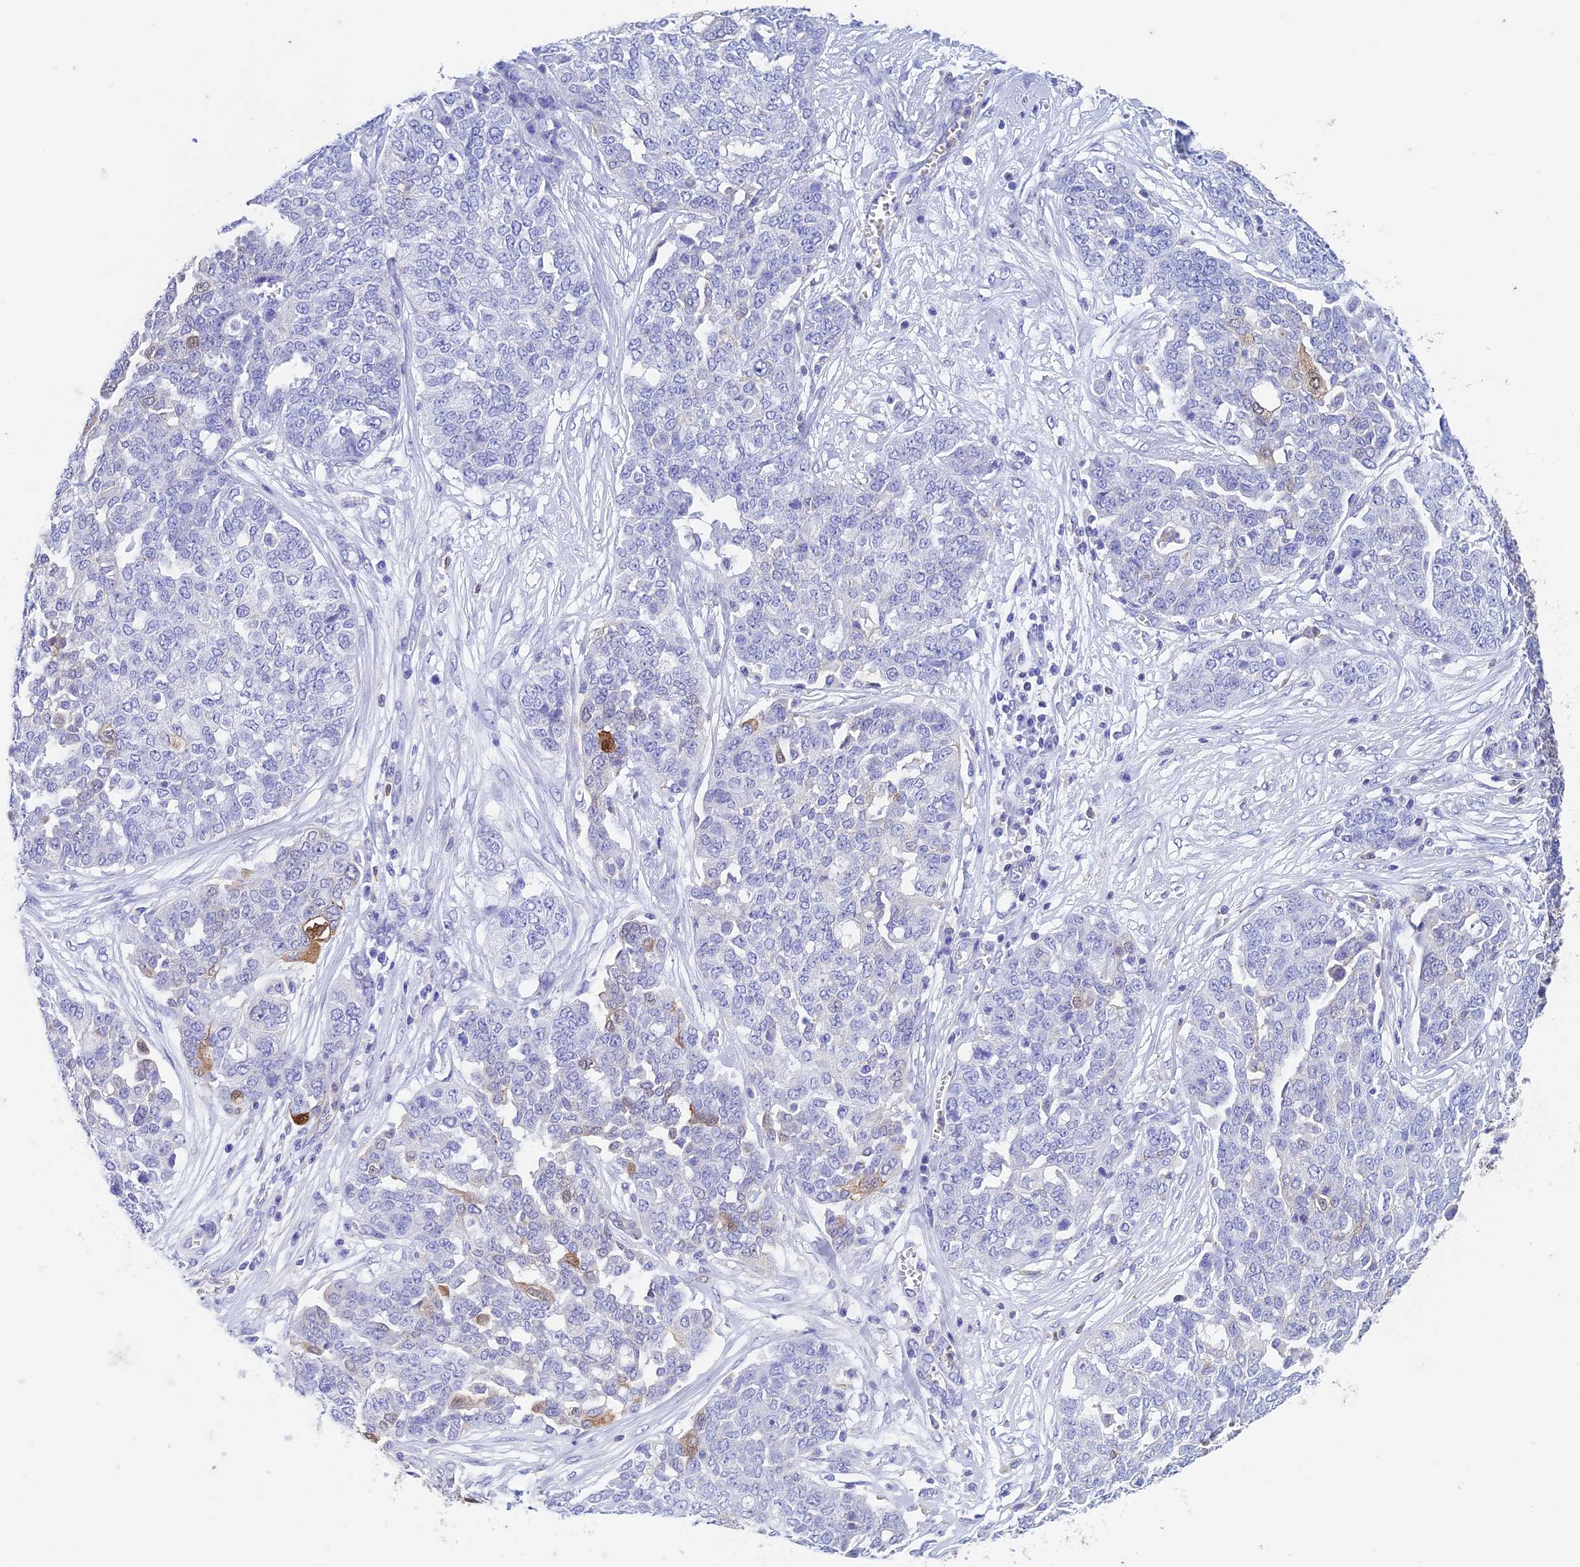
{"staining": {"intensity": "moderate", "quantity": "<25%", "location": "cytoplasmic/membranous,nuclear"}, "tissue": "ovarian cancer", "cell_type": "Tumor cells", "image_type": "cancer", "snomed": [{"axis": "morphology", "description": "Cystadenocarcinoma, serous, NOS"}, {"axis": "topography", "description": "Soft tissue"}, {"axis": "topography", "description": "Ovary"}], "caption": "Immunohistochemical staining of human serous cystadenocarcinoma (ovarian) displays low levels of moderate cytoplasmic/membranous and nuclear expression in about <25% of tumor cells.", "gene": "FGF7", "patient": {"sex": "female", "age": 57}}